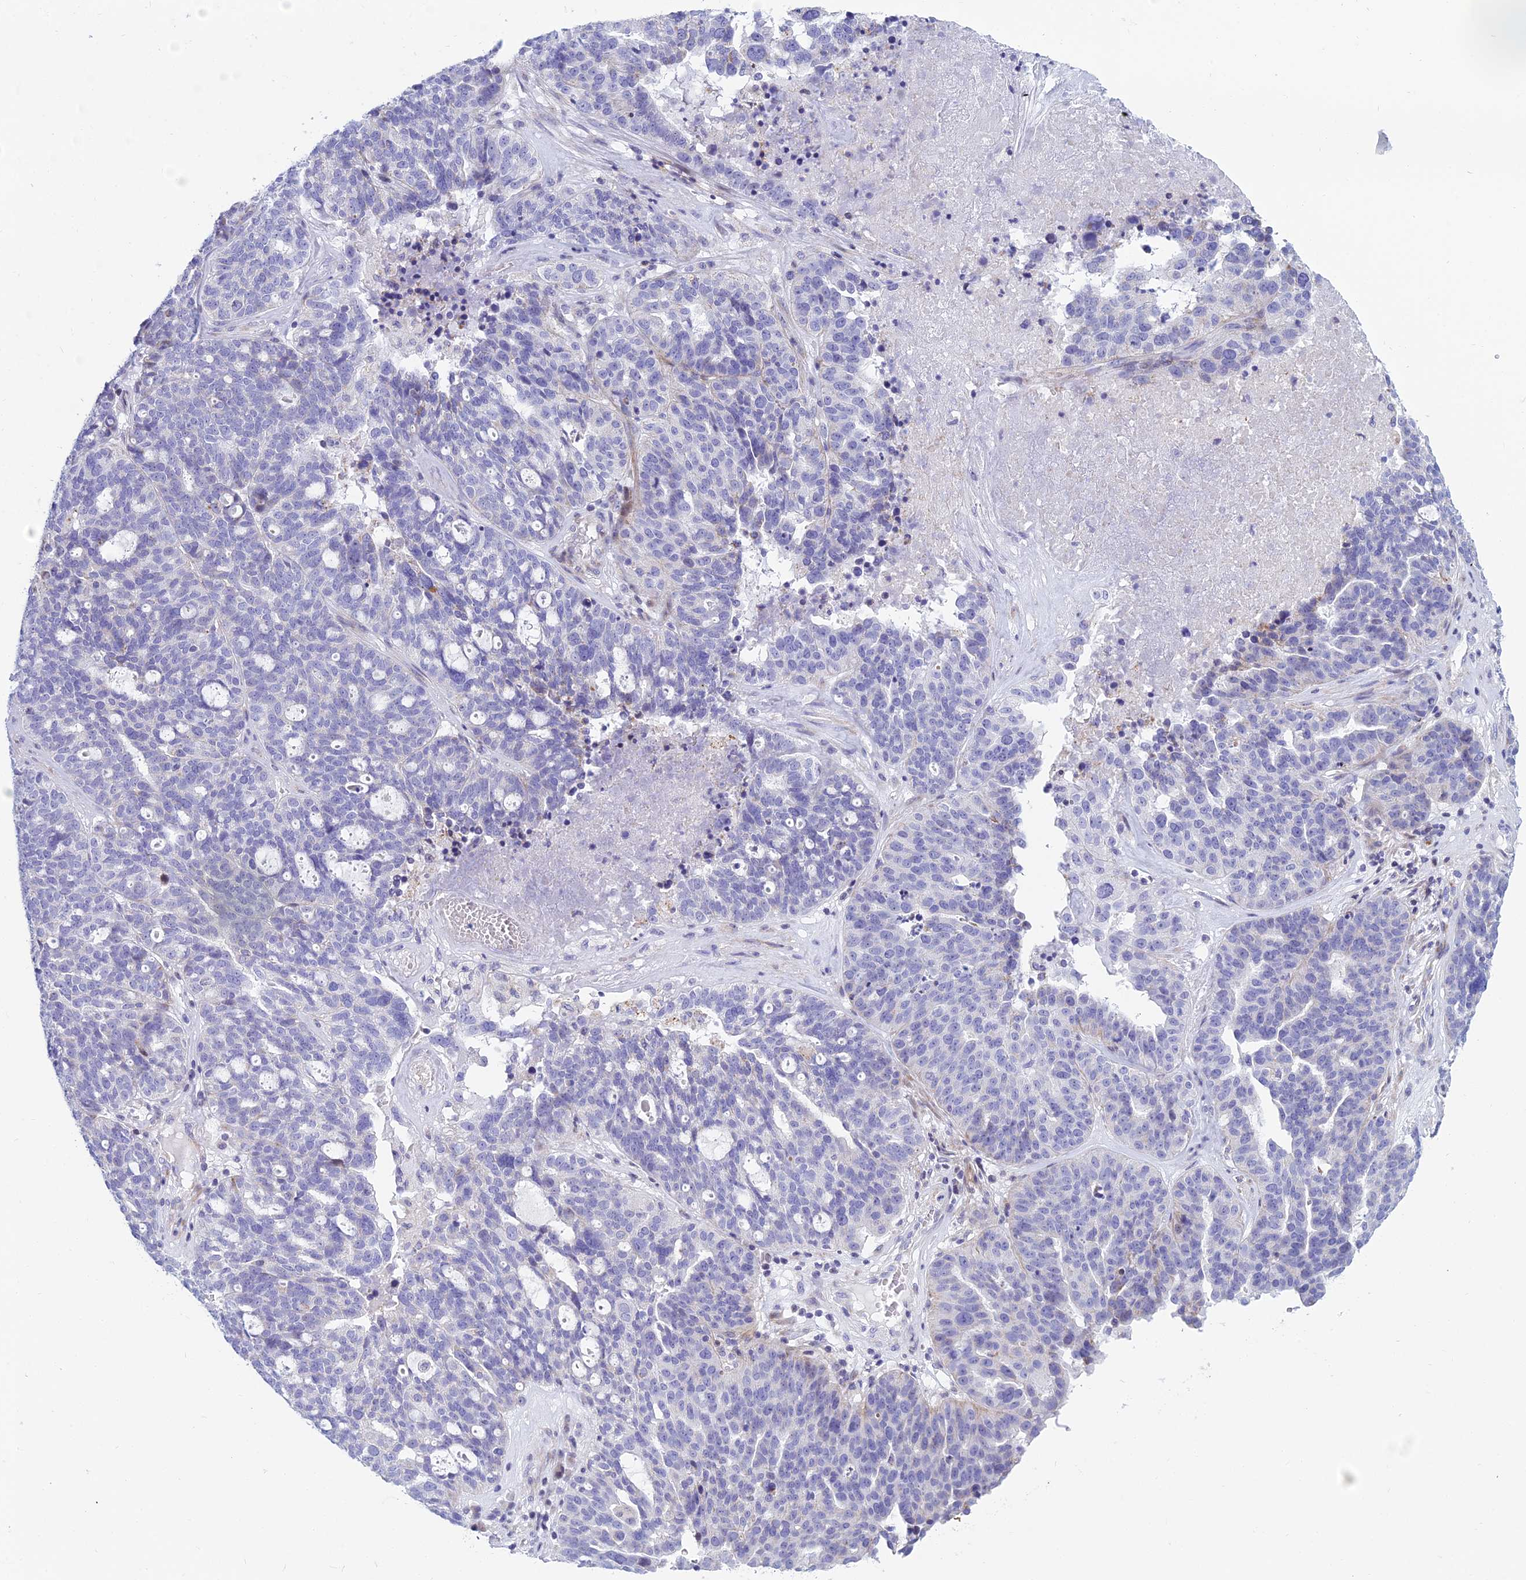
{"staining": {"intensity": "negative", "quantity": "none", "location": "none"}, "tissue": "ovarian cancer", "cell_type": "Tumor cells", "image_type": "cancer", "snomed": [{"axis": "morphology", "description": "Cystadenocarcinoma, serous, NOS"}, {"axis": "topography", "description": "Ovary"}], "caption": "Tumor cells are negative for protein expression in human ovarian cancer.", "gene": "PRR13", "patient": {"sex": "female", "age": 59}}